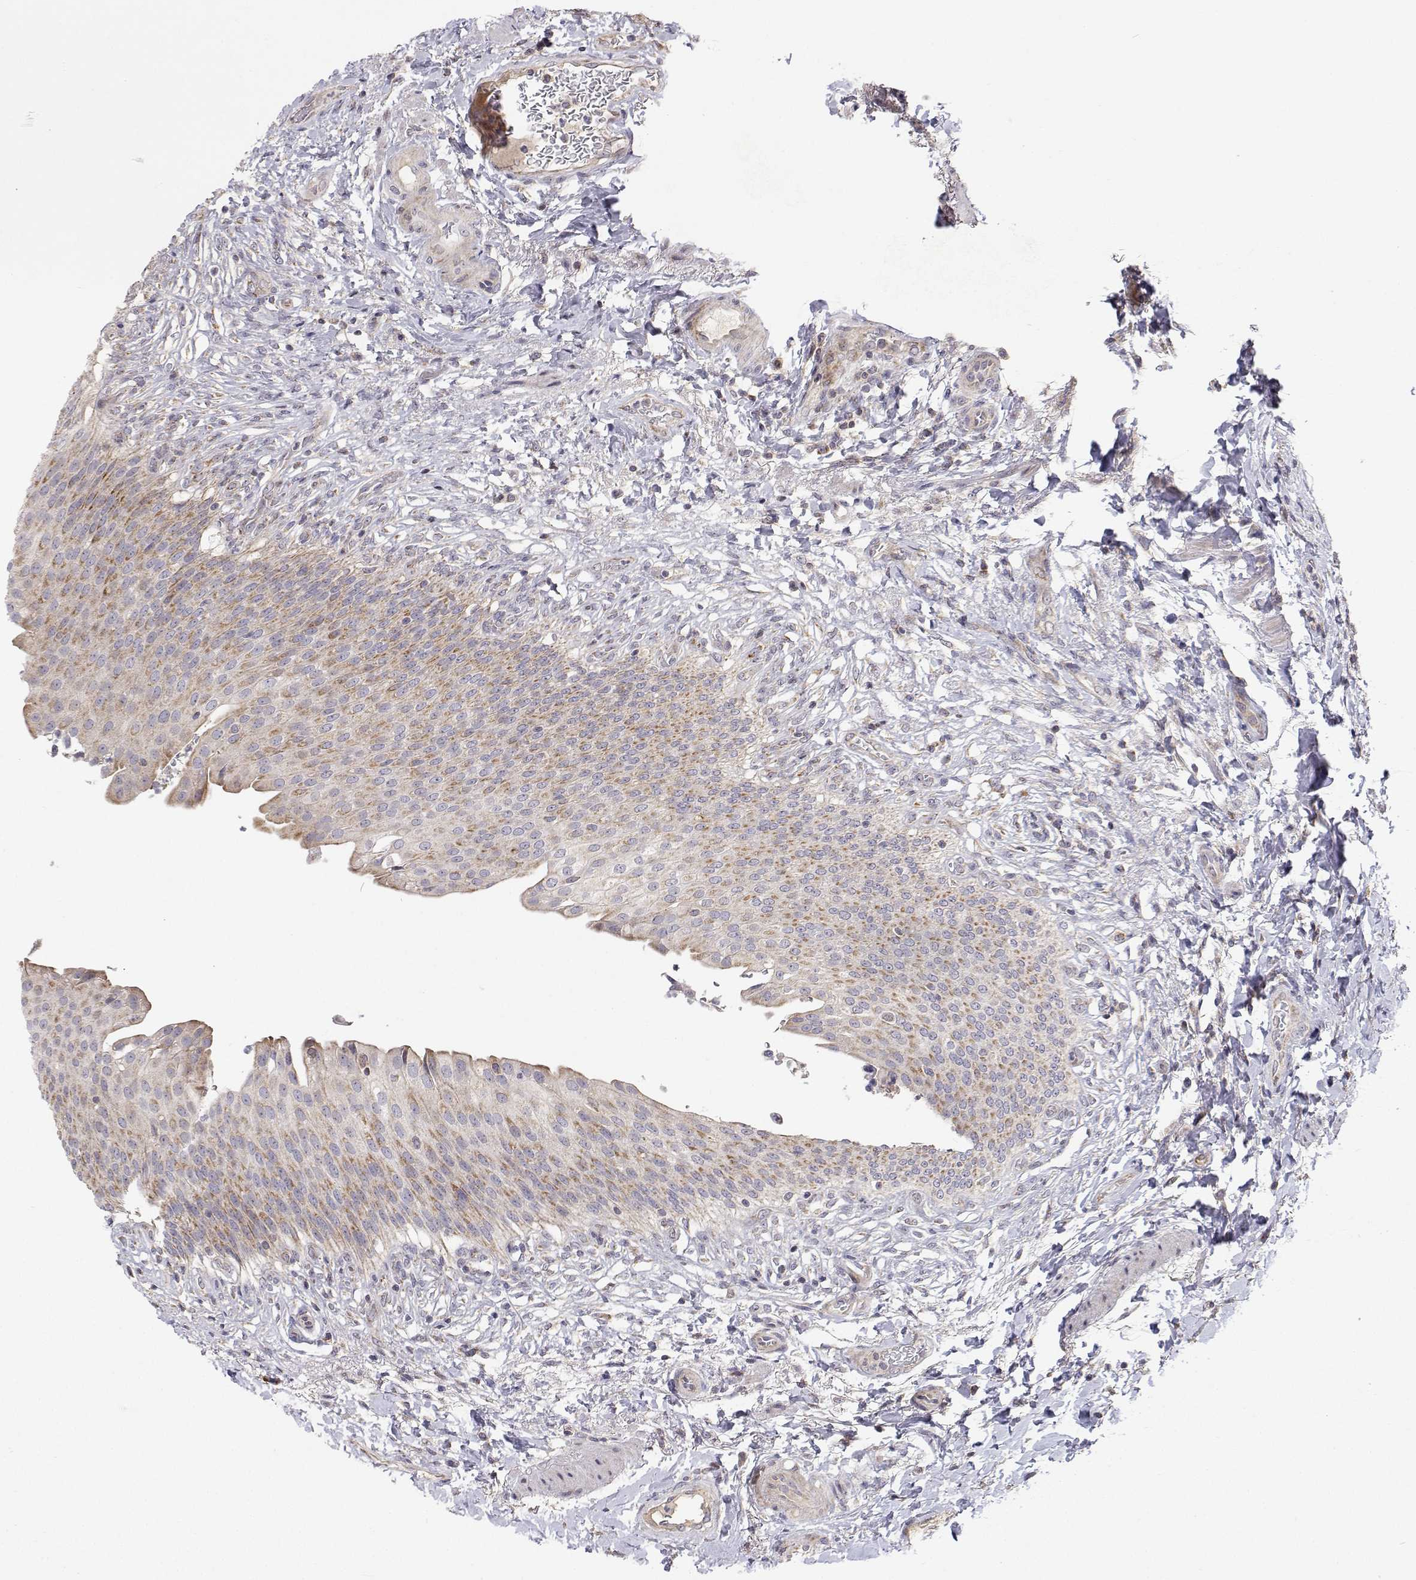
{"staining": {"intensity": "weak", "quantity": ">75%", "location": "cytoplasmic/membranous"}, "tissue": "urinary bladder", "cell_type": "Urothelial cells", "image_type": "normal", "snomed": [{"axis": "morphology", "description": "Normal tissue, NOS"}, {"axis": "topography", "description": "Urinary bladder"}, {"axis": "topography", "description": "Peripheral nerve tissue"}], "caption": "Immunohistochemistry (IHC) (DAB) staining of normal urinary bladder reveals weak cytoplasmic/membranous protein positivity in about >75% of urothelial cells.", "gene": "MRPL3", "patient": {"sex": "female", "age": 60}}